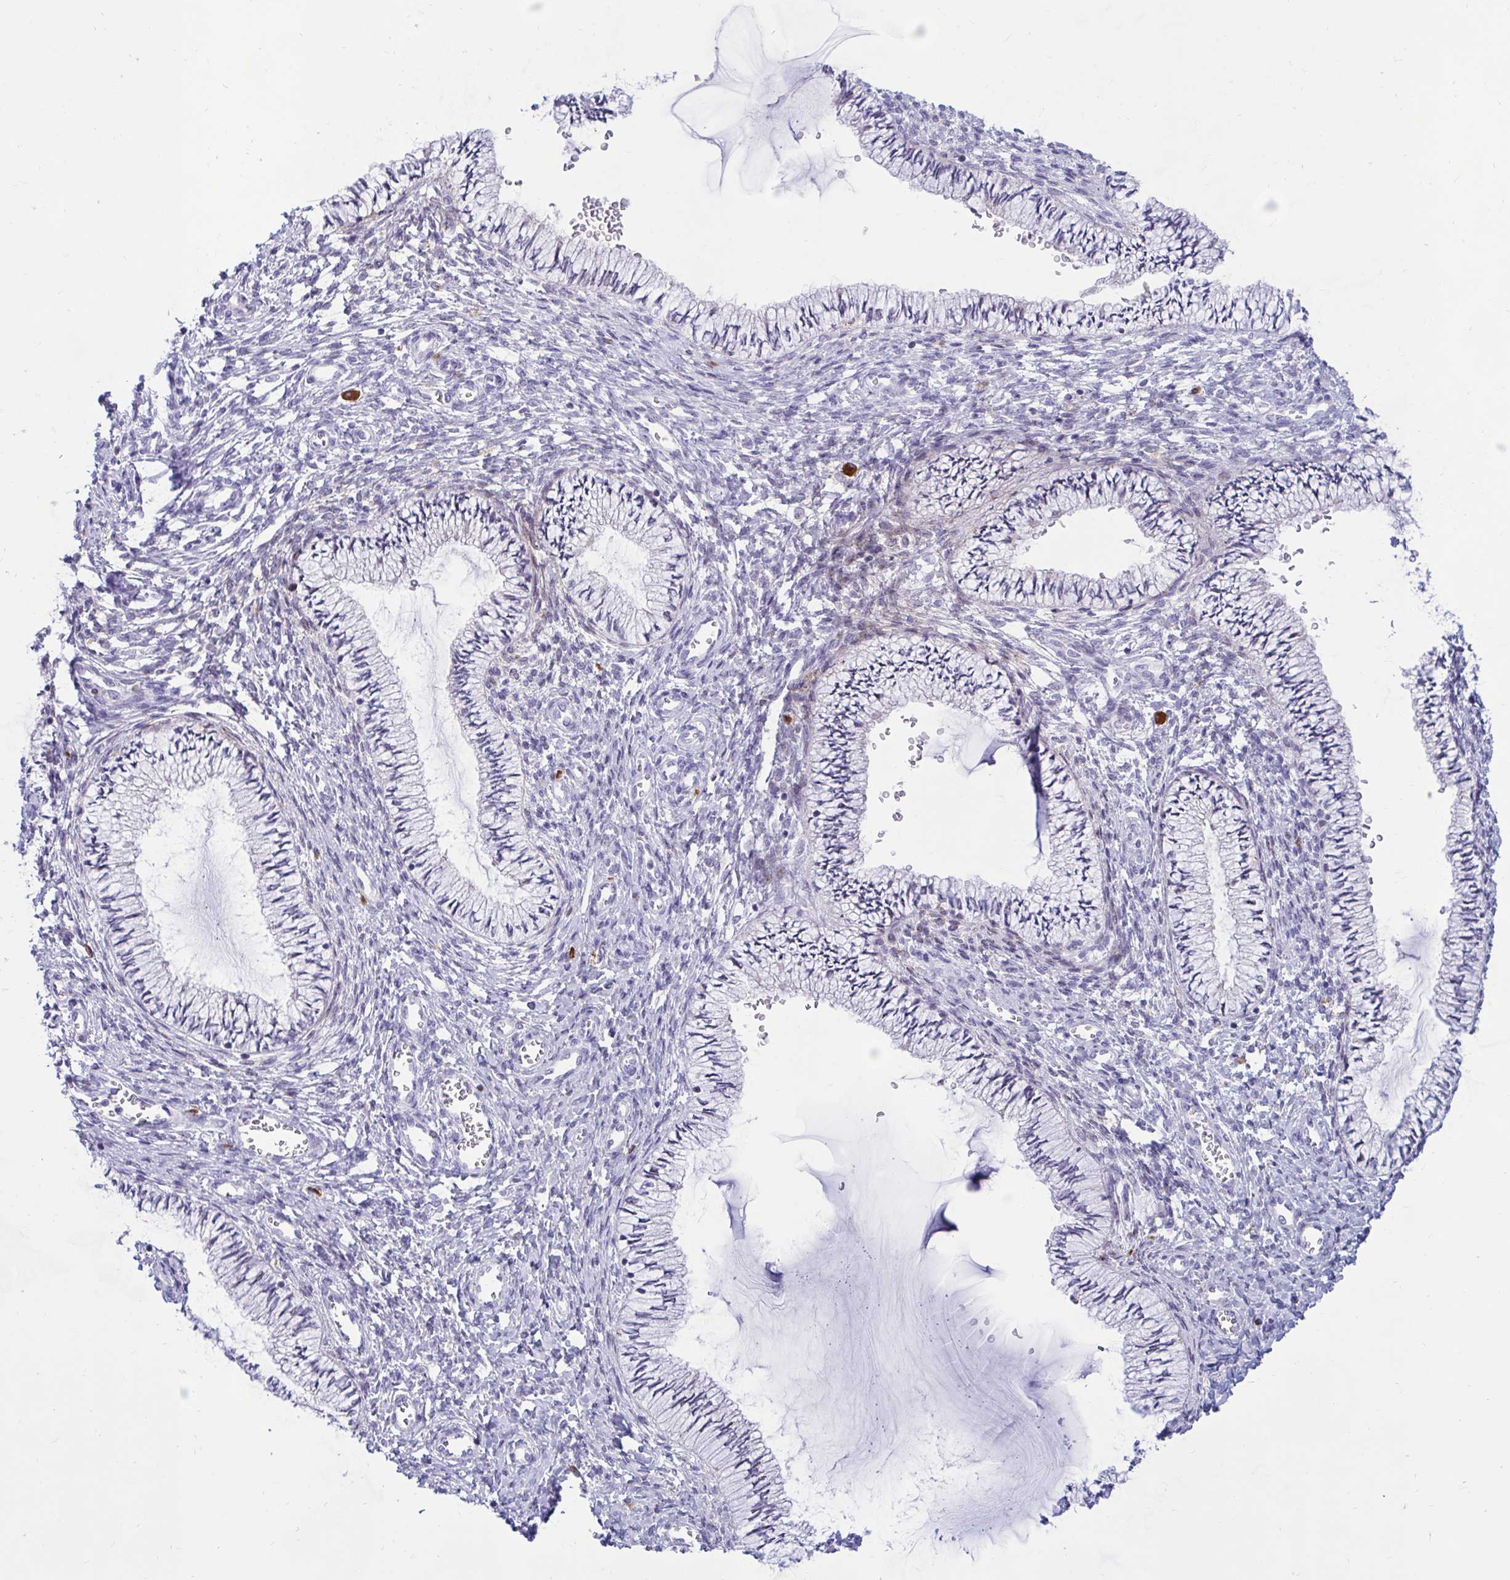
{"staining": {"intensity": "negative", "quantity": "none", "location": "none"}, "tissue": "cervix", "cell_type": "Glandular cells", "image_type": "normal", "snomed": [{"axis": "morphology", "description": "Normal tissue, NOS"}, {"axis": "topography", "description": "Cervix"}], "caption": "Immunohistochemical staining of normal human cervix reveals no significant staining in glandular cells.", "gene": "FAM219B", "patient": {"sex": "female", "age": 24}}